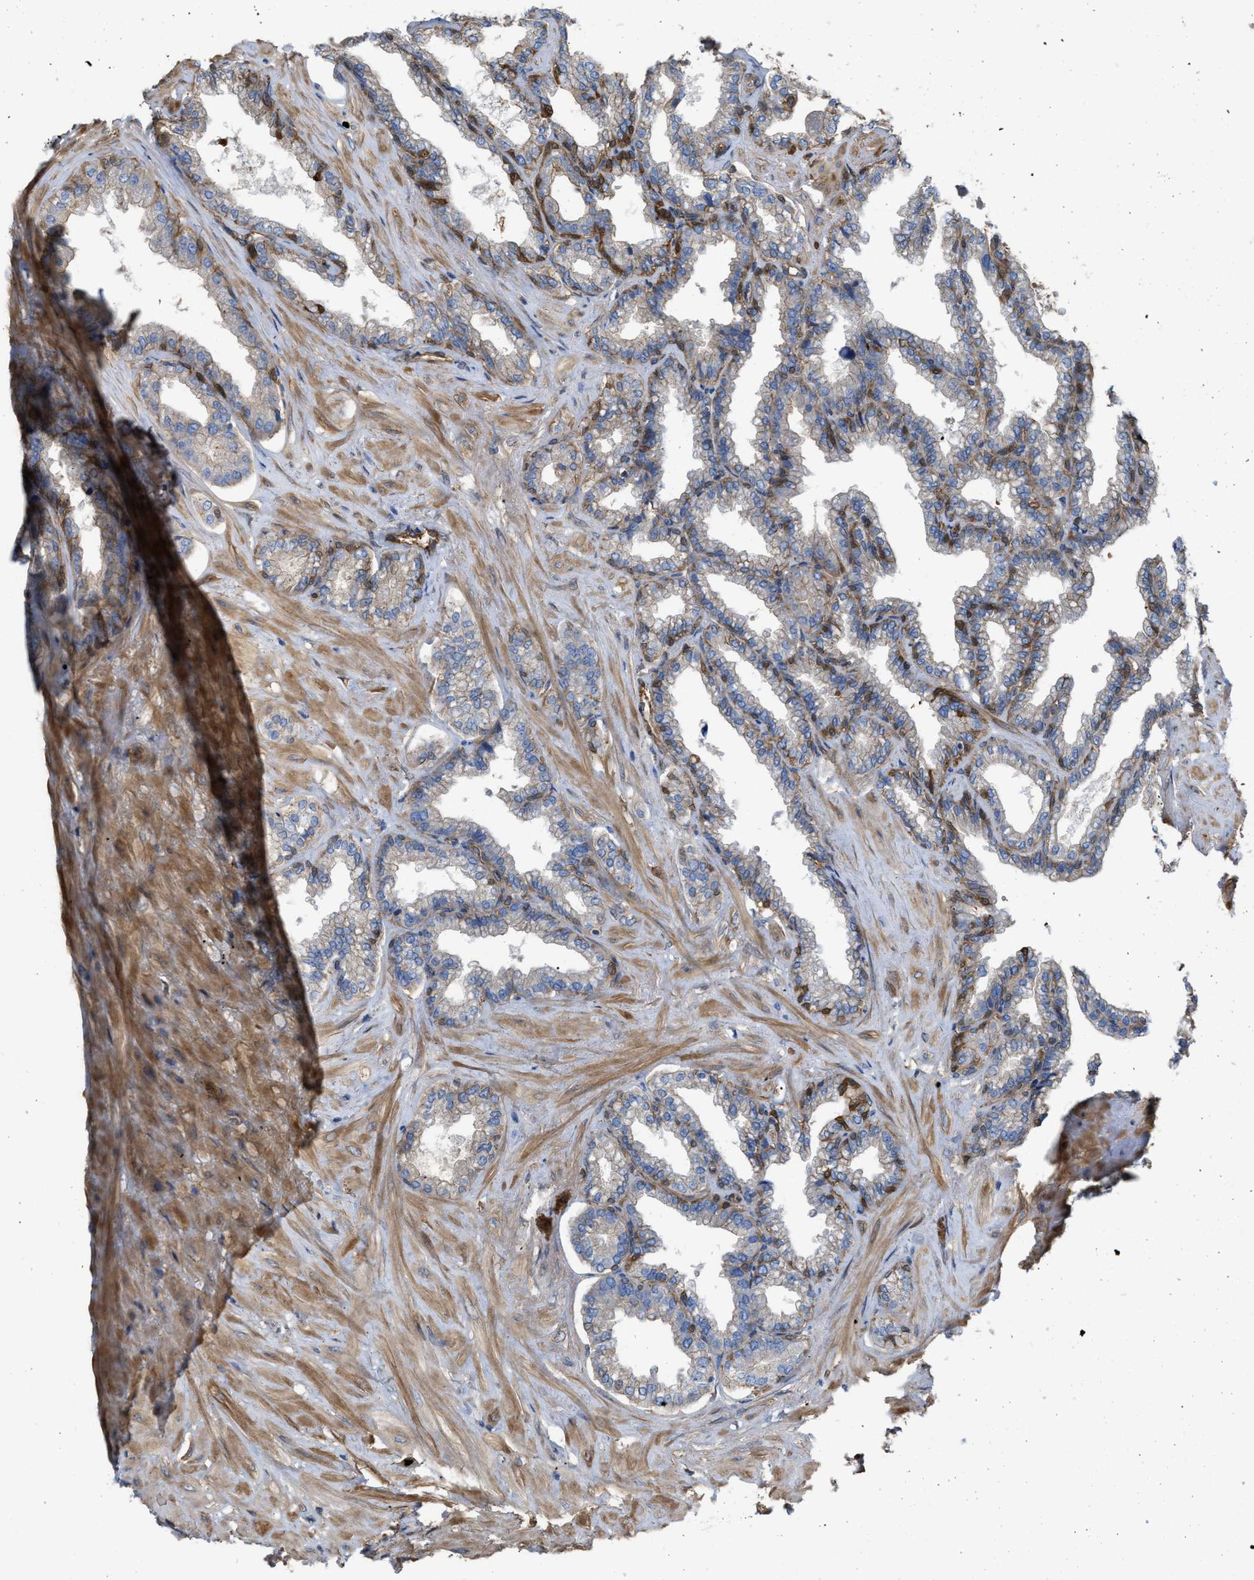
{"staining": {"intensity": "moderate", "quantity": "<25%", "location": "cytoplasmic/membranous"}, "tissue": "seminal vesicle", "cell_type": "Glandular cells", "image_type": "normal", "snomed": [{"axis": "morphology", "description": "Normal tissue, NOS"}, {"axis": "topography", "description": "Seminal veicle"}], "caption": "Immunohistochemistry (IHC) of unremarkable human seminal vesicle exhibits low levels of moderate cytoplasmic/membranous staining in about <25% of glandular cells.", "gene": "TRIOBP", "patient": {"sex": "male", "age": 46}}